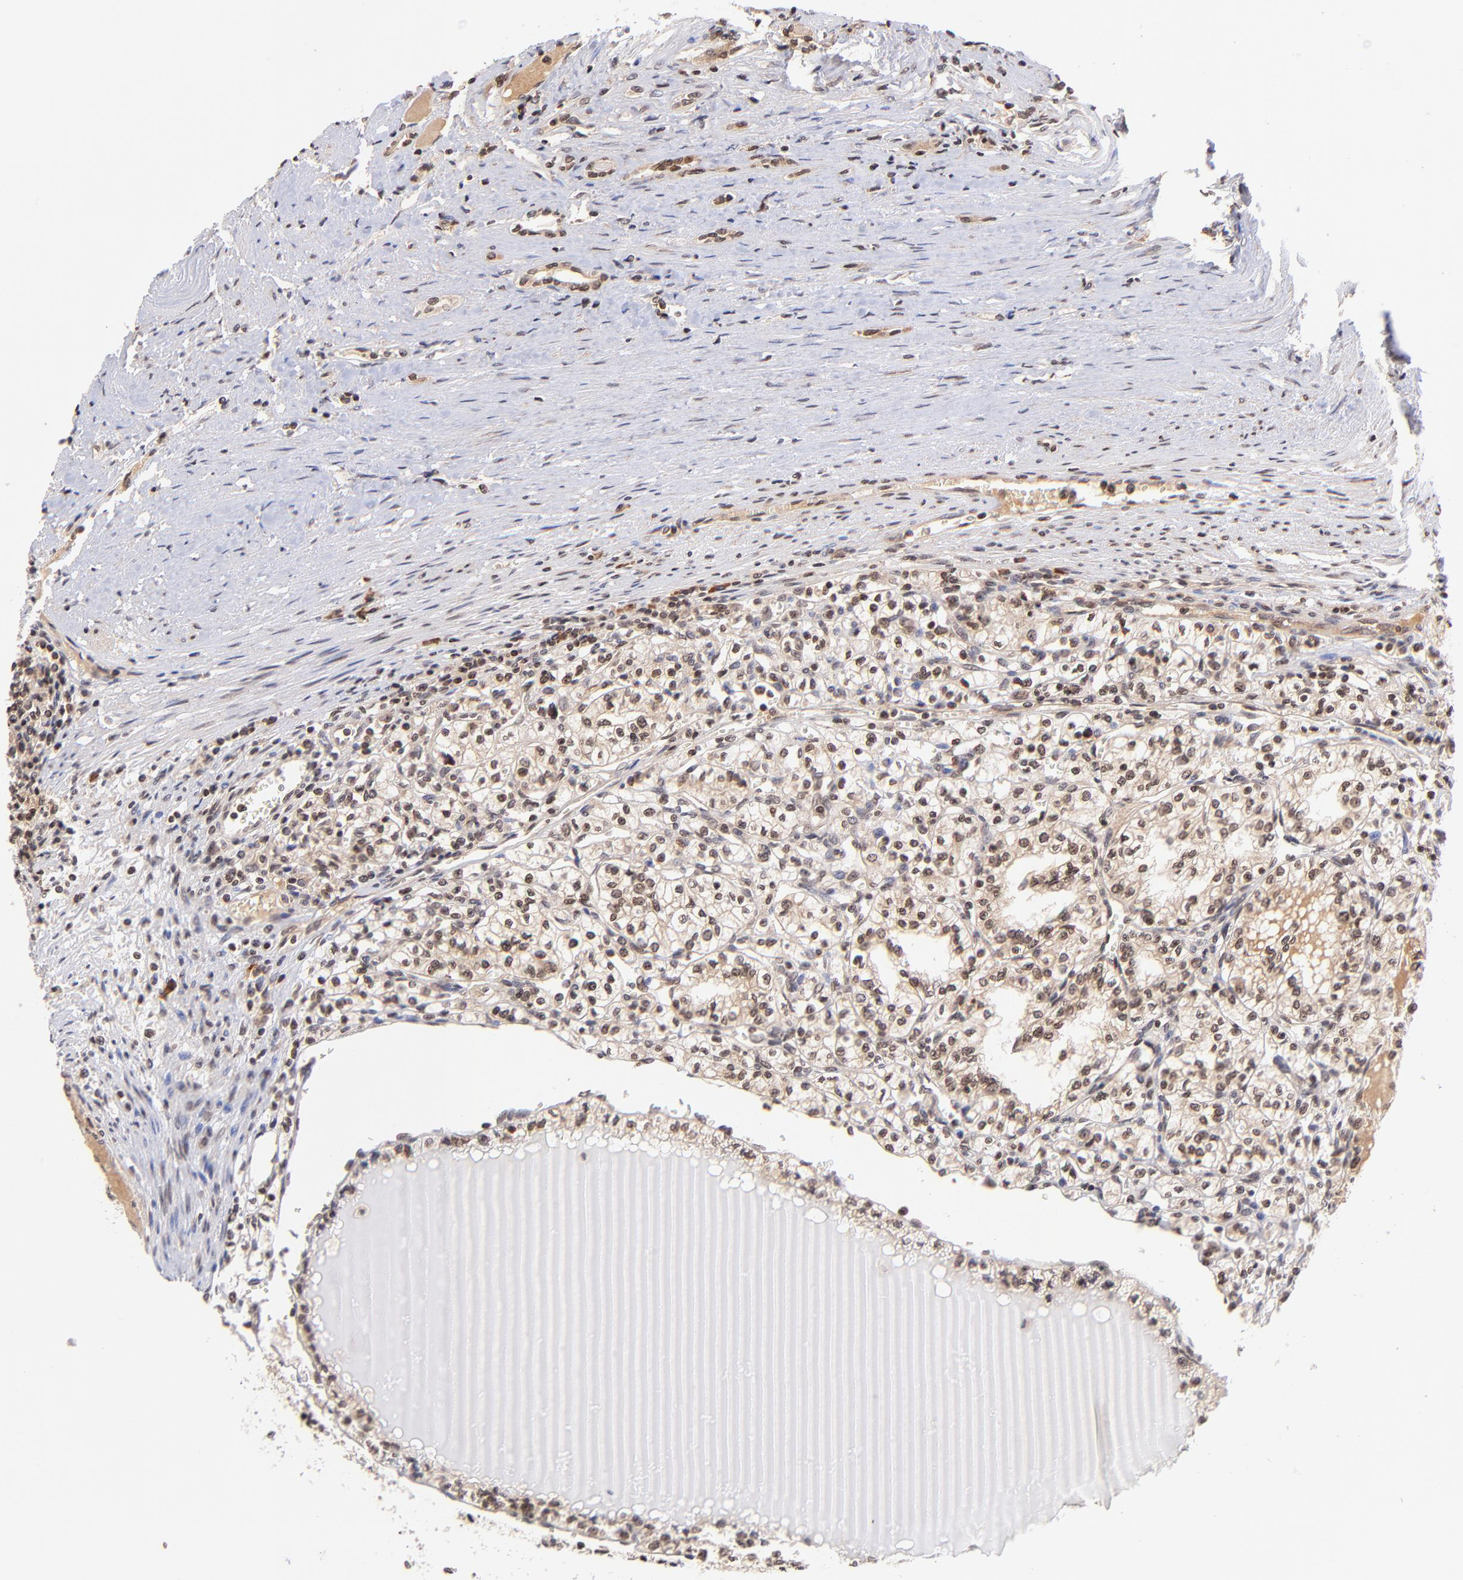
{"staining": {"intensity": "moderate", "quantity": ">75%", "location": "cytoplasmic/membranous,nuclear"}, "tissue": "renal cancer", "cell_type": "Tumor cells", "image_type": "cancer", "snomed": [{"axis": "morphology", "description": "Adenocarcinoma, NOS"}, {"axis": "topography", "description": "Kidney"}], "caption": "IHC histopathology image of human adenocarcinoma (renal) stained for a protein (brown), which displays medium levels of moderate cytoplasmic/membranous and nuclear expression in about >75% of tumor cells.", "gene": "WDR25", "patient": {"sex": "male", "age": 61}}